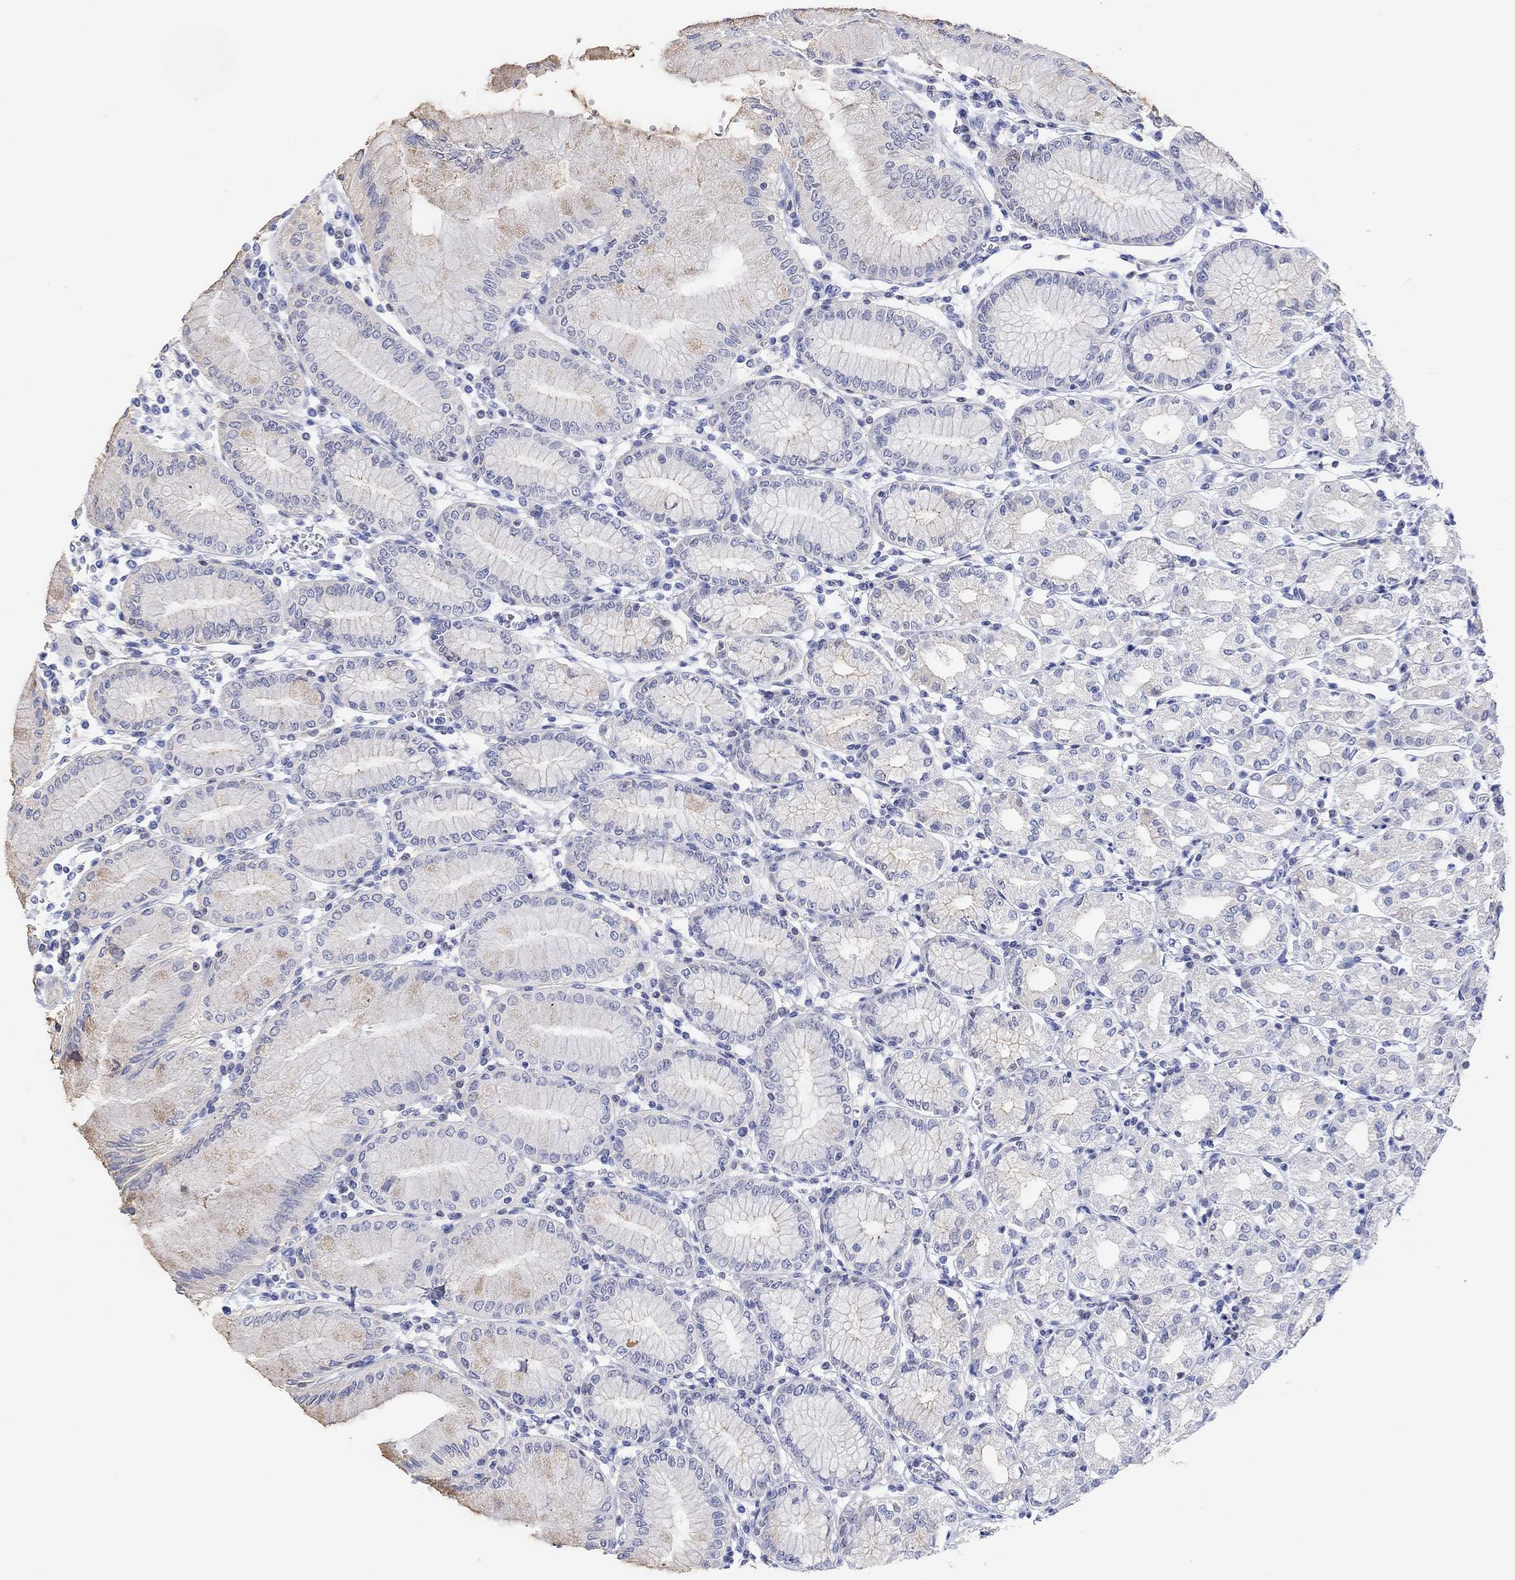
{"staining": {"intensity": "moderate", "quantity": "<25%", "location": "cytoplasmic/membranous"}, "tissue": "stomach", "cell_type": "Glandular cells", "image_type": "normal", "snomed": [{"axis": "morphology", "description": "Normal tissue, NOS"}, {"axis": "topography", "description": "Skeletal muscle"}, {"axis": "topography", "description": "Stomach"}], "caption": "A high-resolution histopathology image shows immunohistochemistry staining of unremarkable stomach, which reveals moderate cytoplasmic/membranous staining in approximately <25% of glandular cells.", "gene": "TYR", "patient": {"sex": "female", "age": 57}}